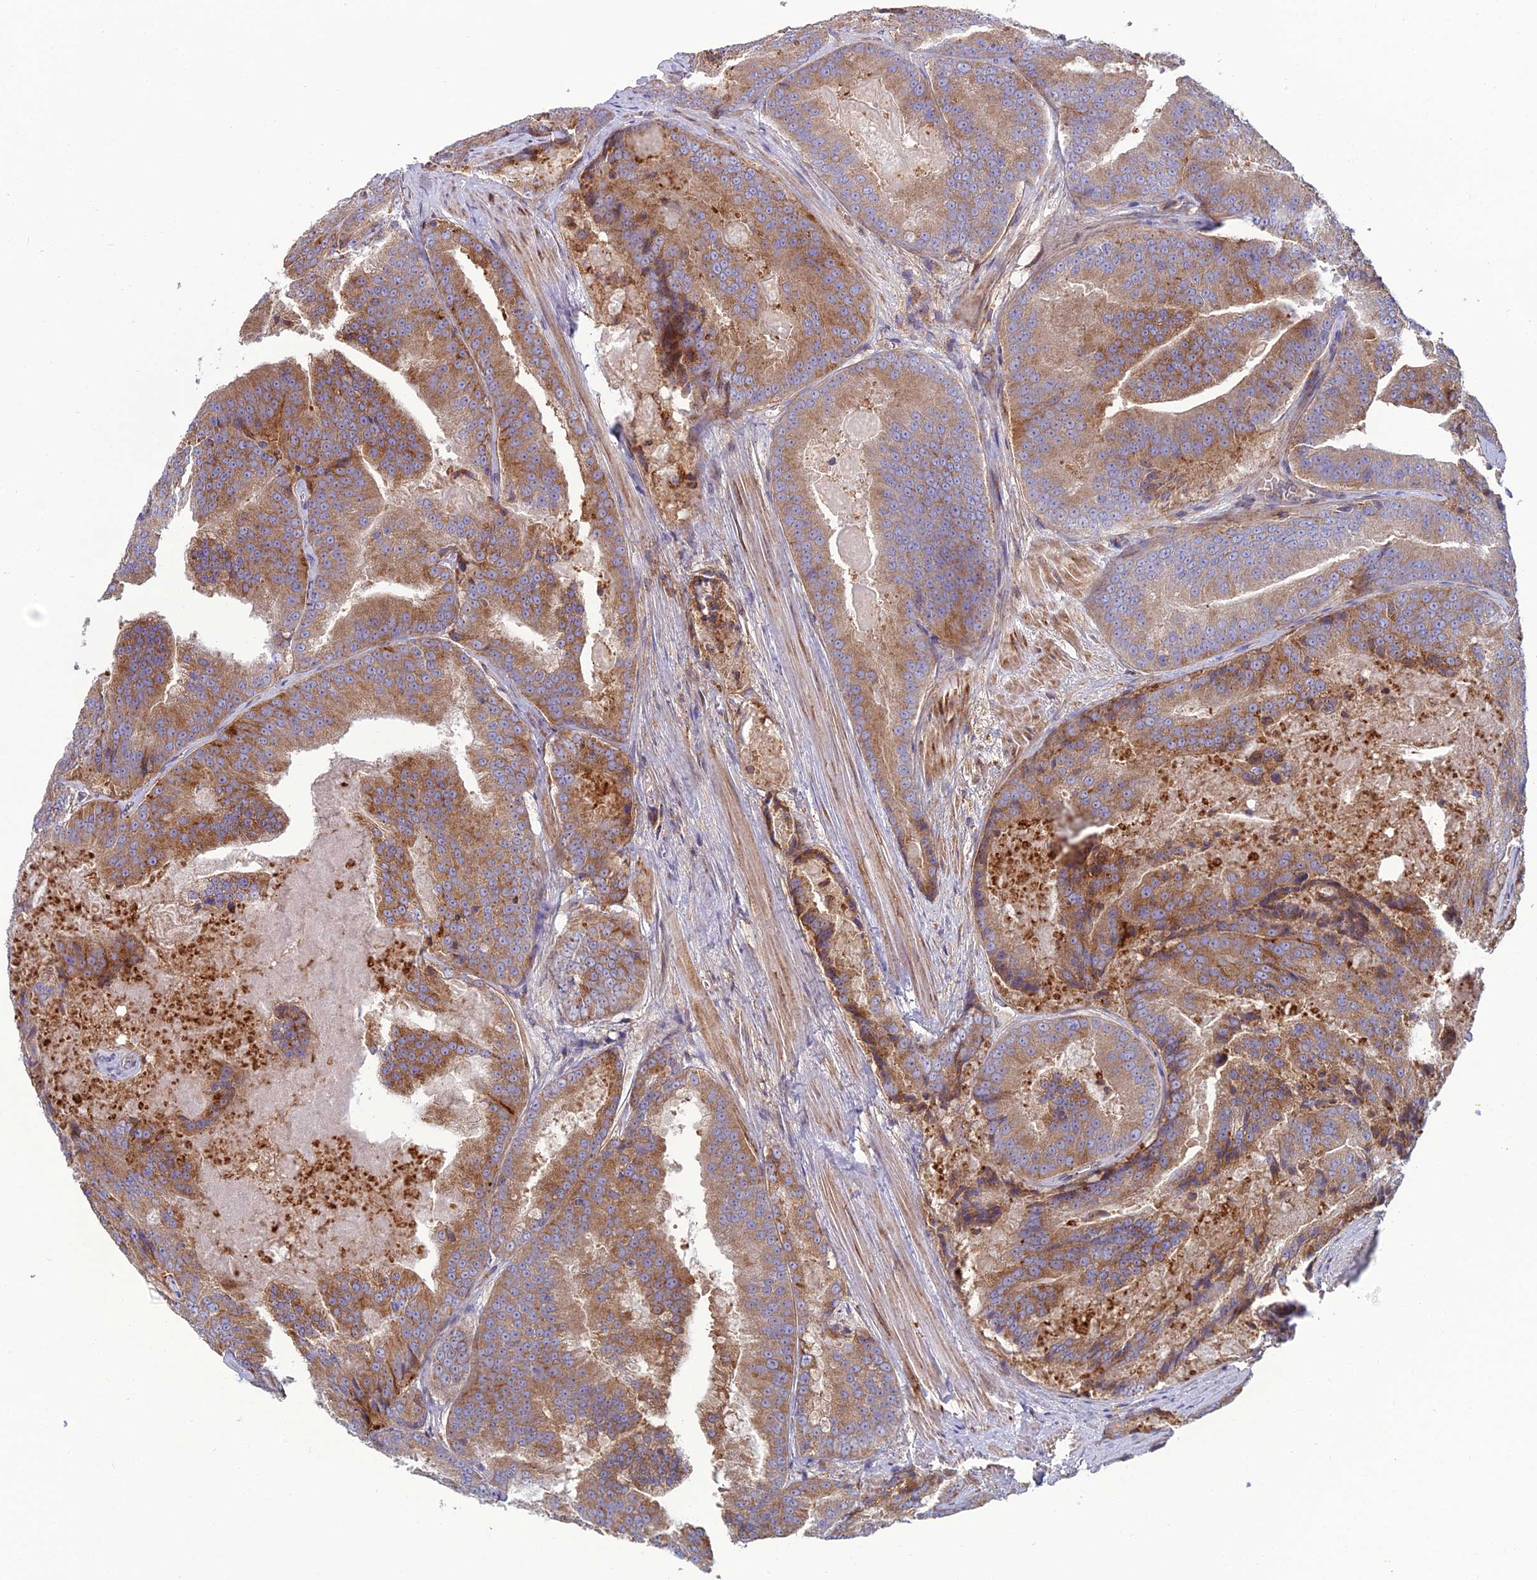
{"staining": {"intensity": "moderate", "quantity": ">75%", "location": "cytoplasmic/membranous"}, "tissue": "prostate cancer", "cell_type": "Tumor cells", "image_type": "cancer", "snomed": [{"axis": "morphology", "description": "Adenocarcinoma, High grade"}, {"axis": "topography", "description": "Prostate"}], "caption": "Immunohistochemistry (IHC) histopathology image of neoplastic tissue: human prostate cancer stained using immunohistochemistry (IHC) shows medium levels of moderate protein expression localized specifically in the cytoplasmic/membranous of tumor cells, appearing as a cytoplasmic/membranous brown color.", "gene": "LNPEP", "patient": {"sex": "male", "age": 61}}